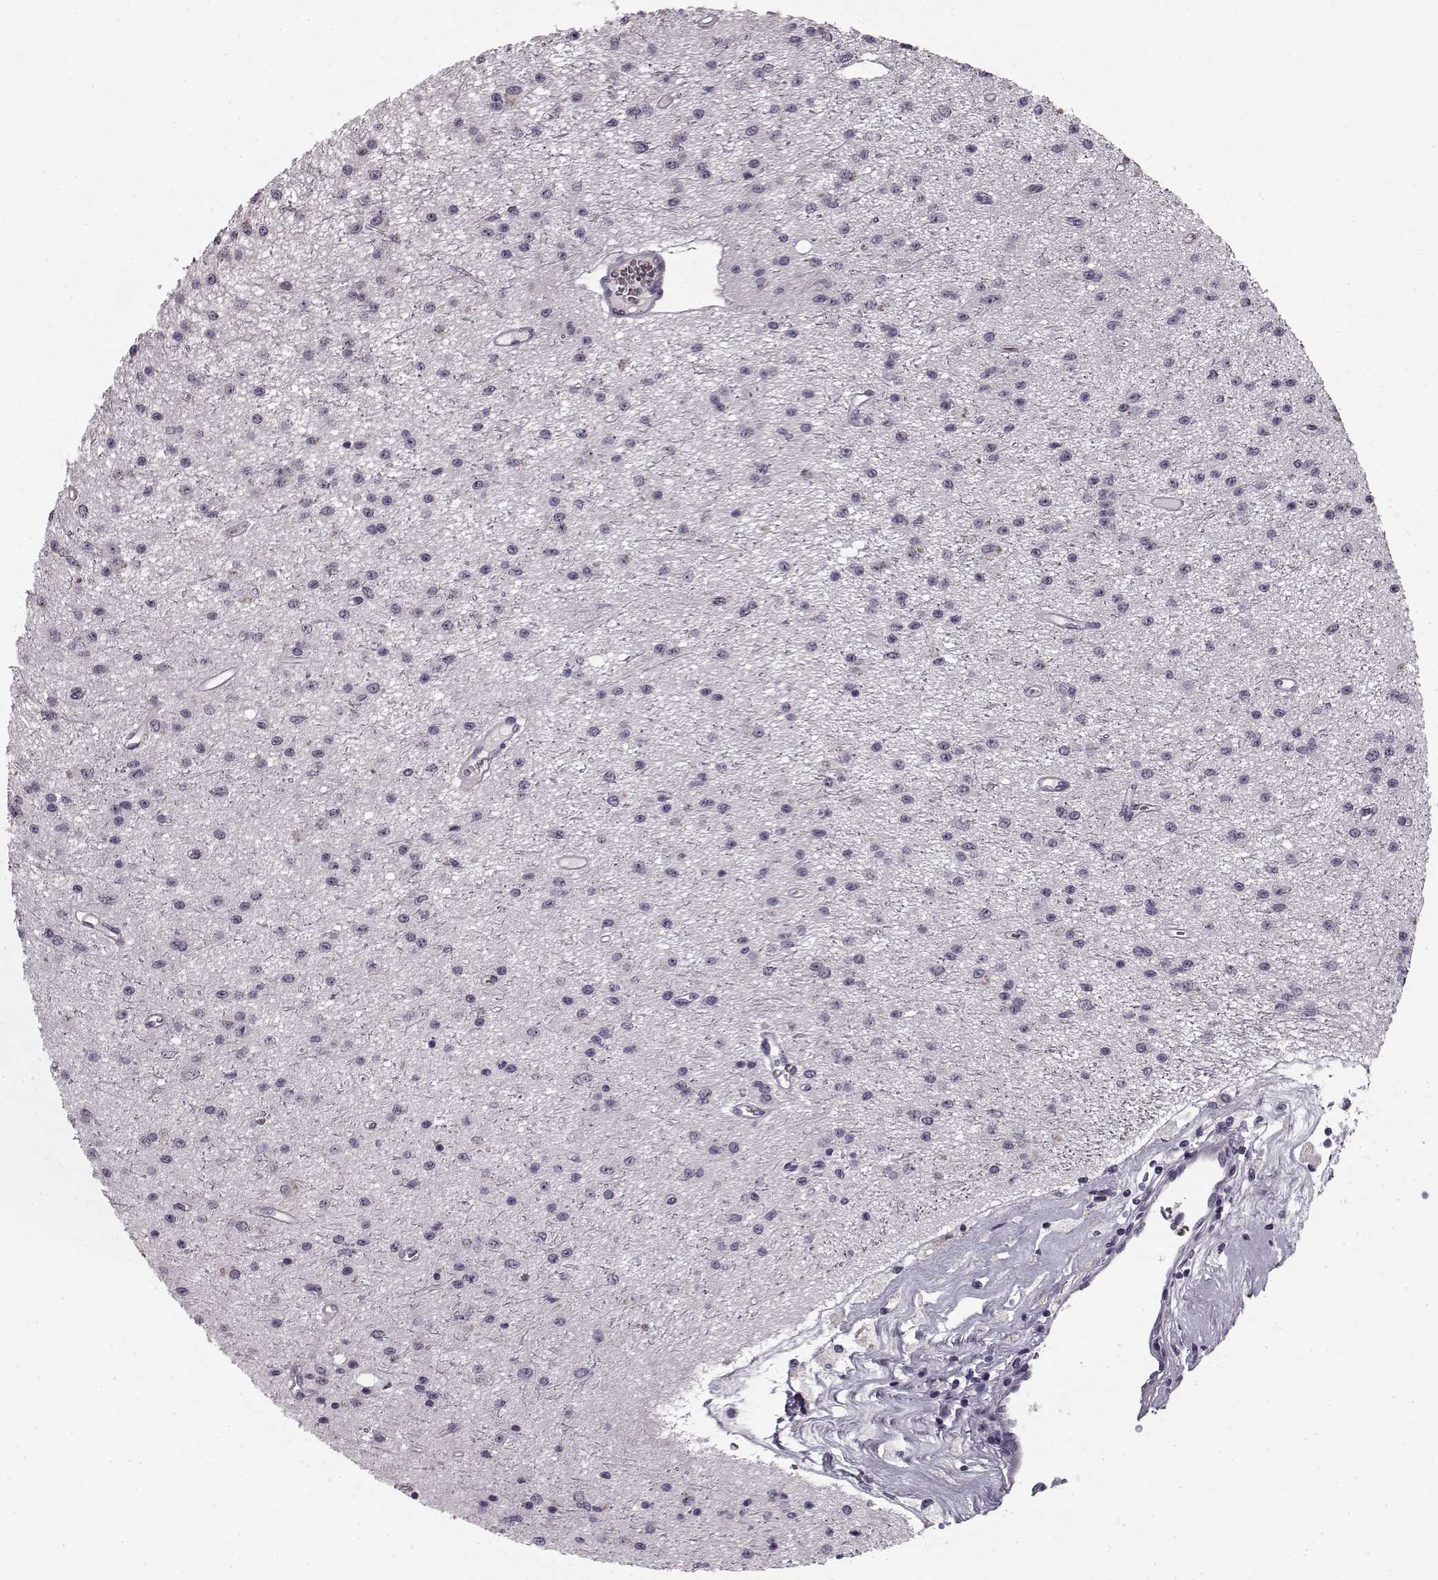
{"staining": {"intensity": "negative", "quantity": "none", "location": "none"}, "tissue": "glioma", "cell_type": "Tumor cells", "image_type": "cancer", "snomed": [{"axis": "morphology", "description": "Glioma, malignant, Low grade"}, {"axis": "topography", "description": "Brain"}], "caption": "DAB (3,3'-diaminobenzidine) immunohistochemical staining of human low-grade glioma (malignant) demonstrates no significant staining in tumor cells.", "gene": "FAM234B", "patient": {"sex": "female", "age": 45}}